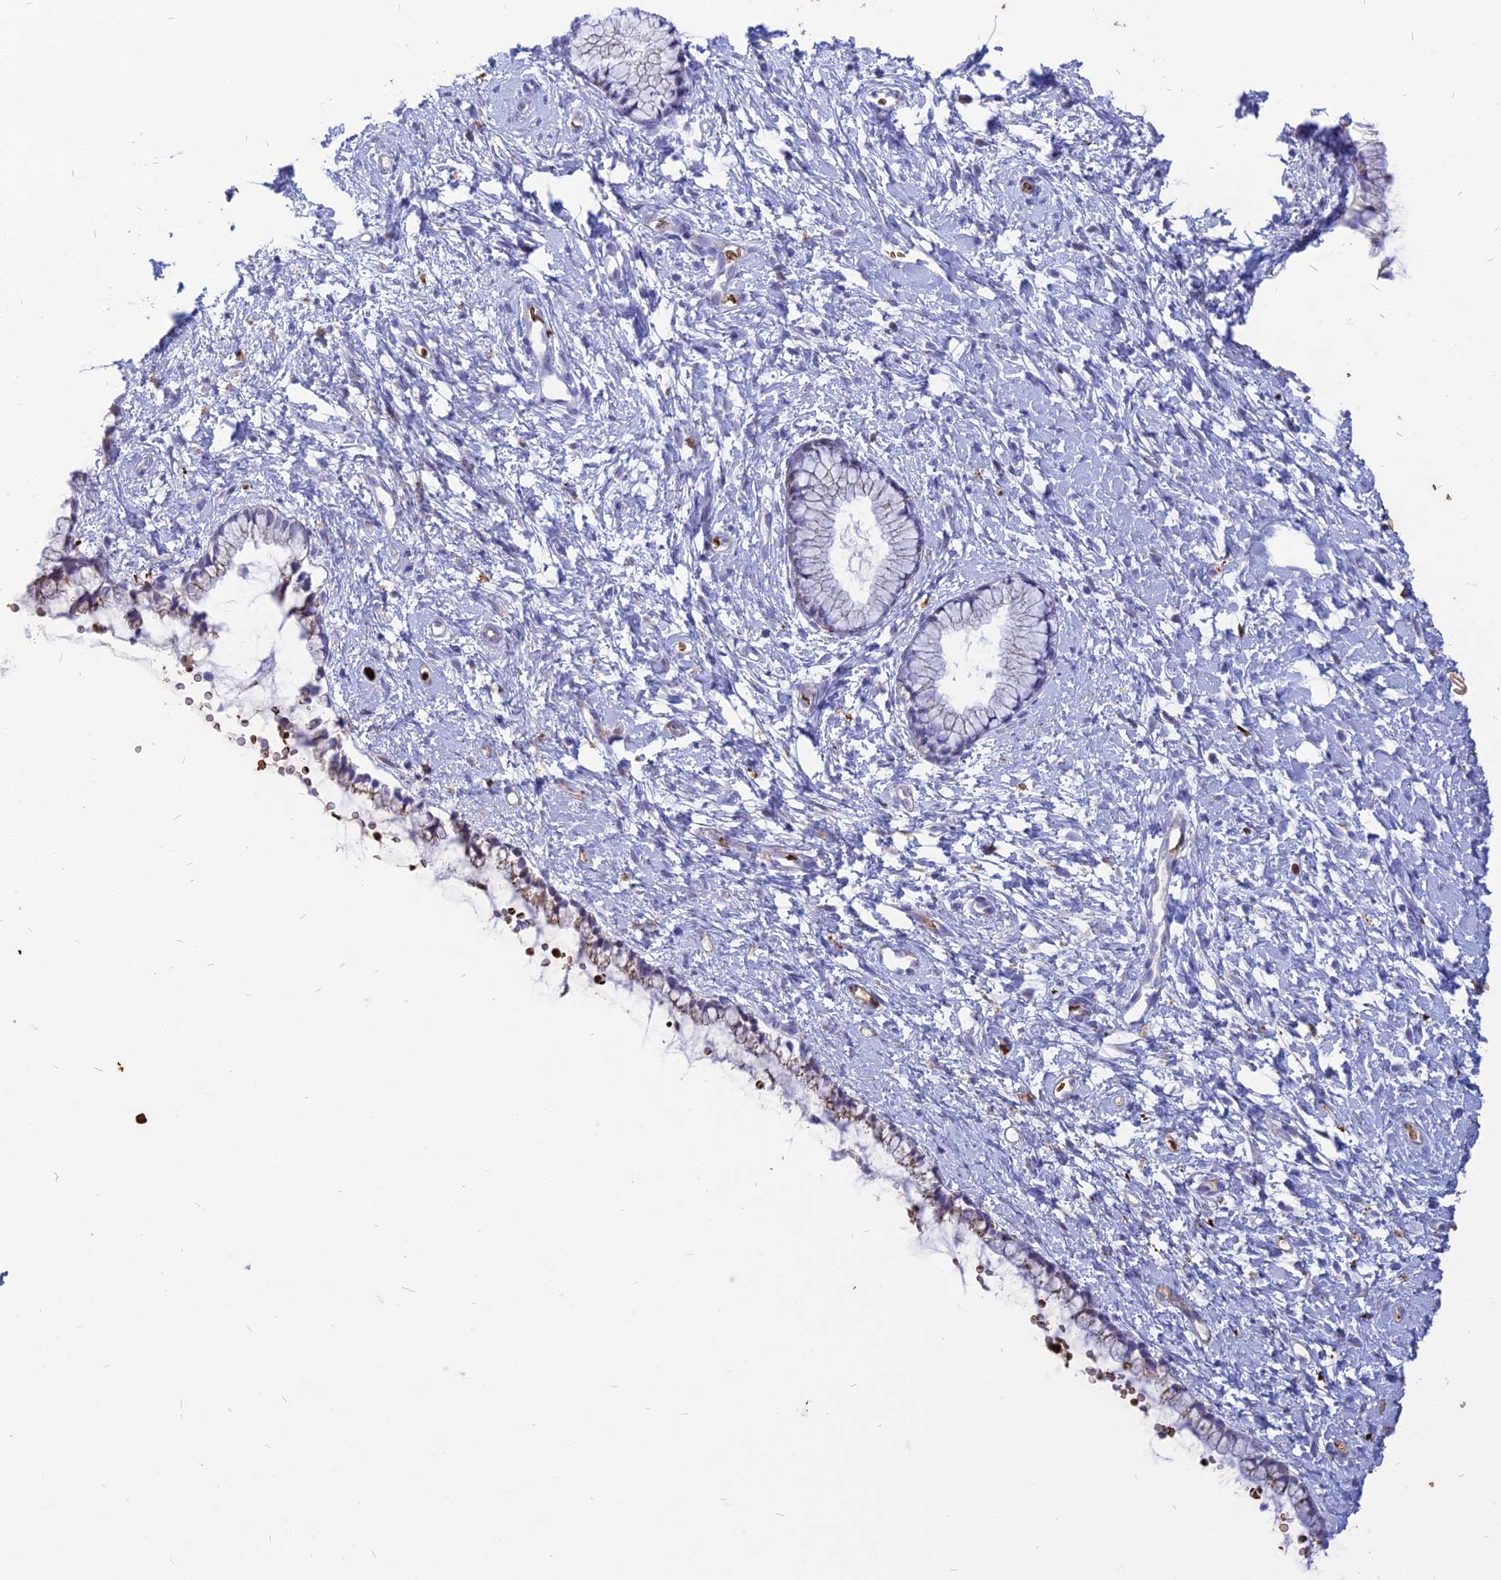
{"staining": {"intensity": "weak", "quantity": "<25%", "location": "cytoplasmic/membranous"}, "tissue": "cervix", "cell_type": "Glandular cells", "image_type": "normal", "snomed": [{"axis": "morphology", "description": "Normal tissue, NOS"}, {"axis": "topography", "description": "Cervix"}], "caption": "Protein analysis of benign cervix displays no significant positivity in glandular cells.", "gene": "HHAT", "patient": {"sex": "female", "age": 57}}